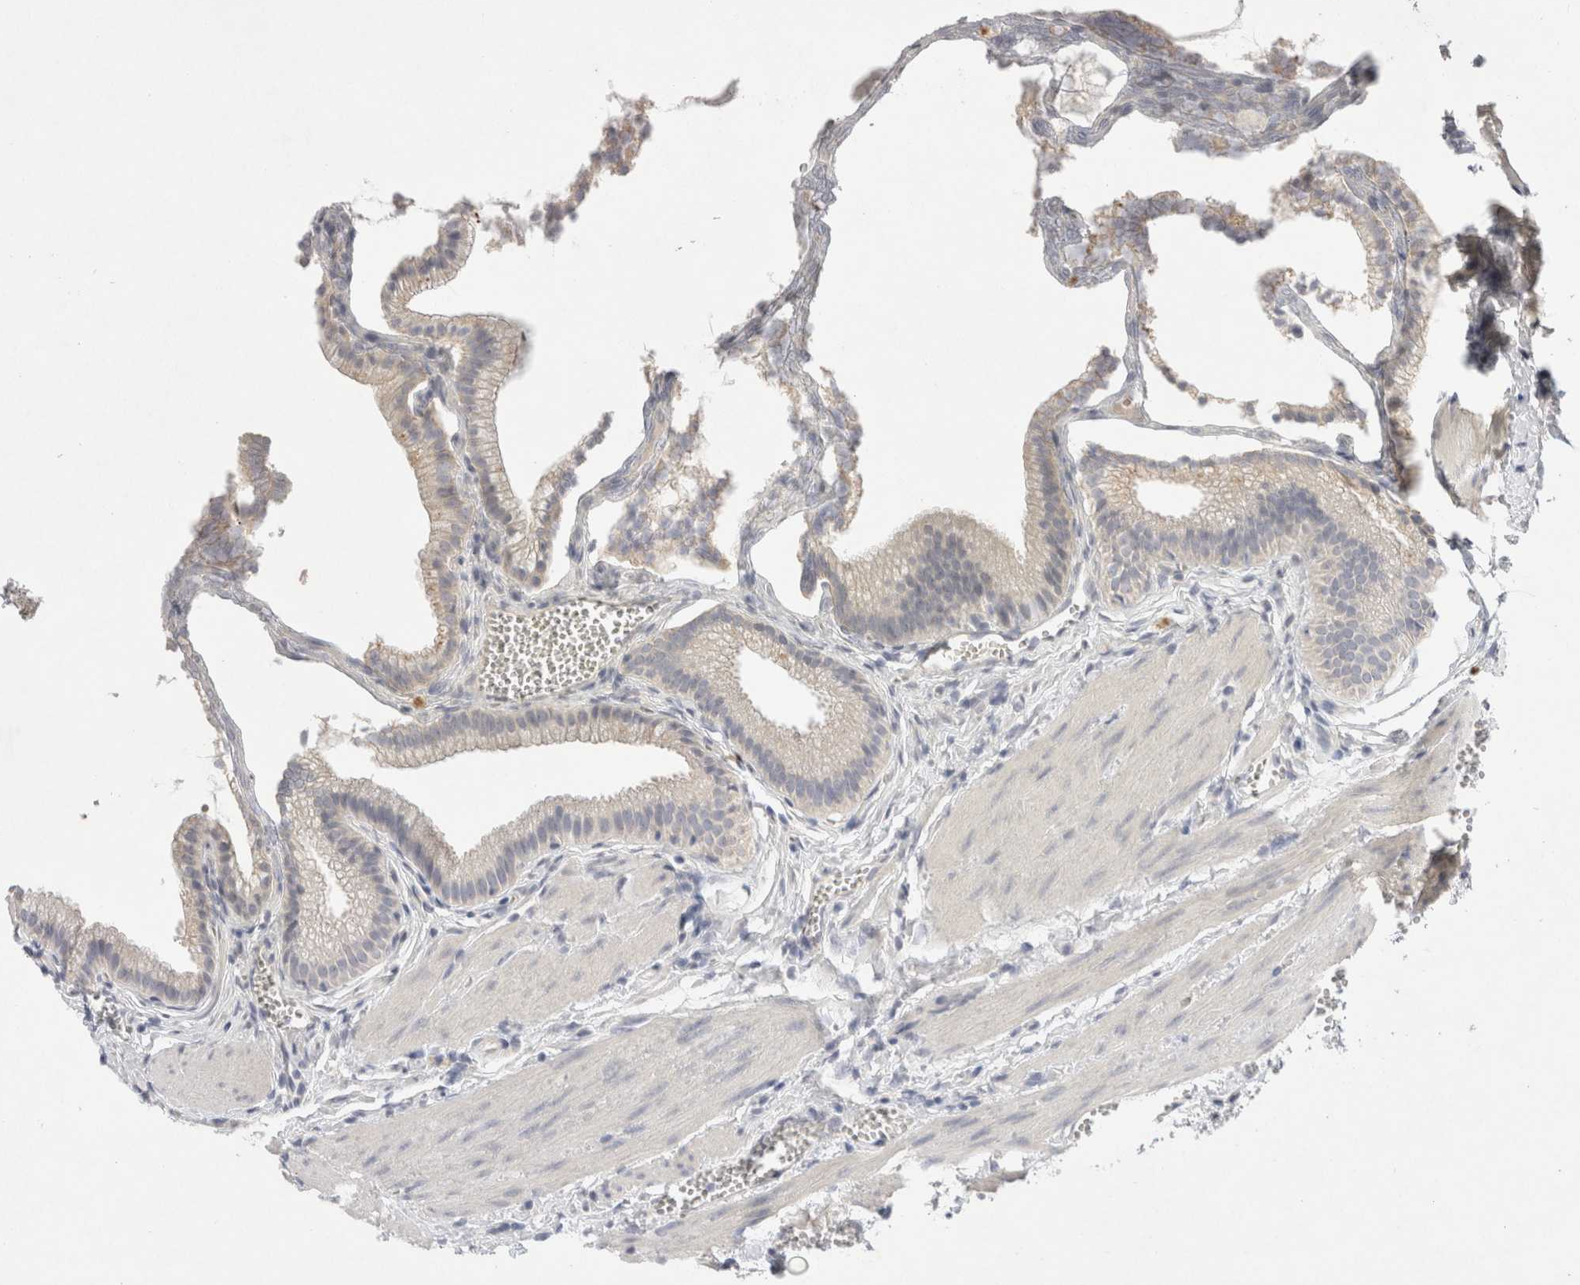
{"staining": {"intensity": "negative", "quantity": "none", "location": "none"}, "tissue": "gallbladder", "cell_type": "Glandular cells", "image_type": "normal", "snomed": [{"axis": "morphology", "description": "Normal tissue, NOS"}, {"axis": "topography", "description": "Gallbladder"}], "caption": "DAB (3,3'-diaminobenzidine) immunohistochemical staining of normal human gallbladder displays no significant expression in glandular cells. (DAB (3,3'-diaminobenzidine) immunohistochemistry, high magnification).", "gene": "MPP2", "patient": {"sex": "male", "age": 38}}